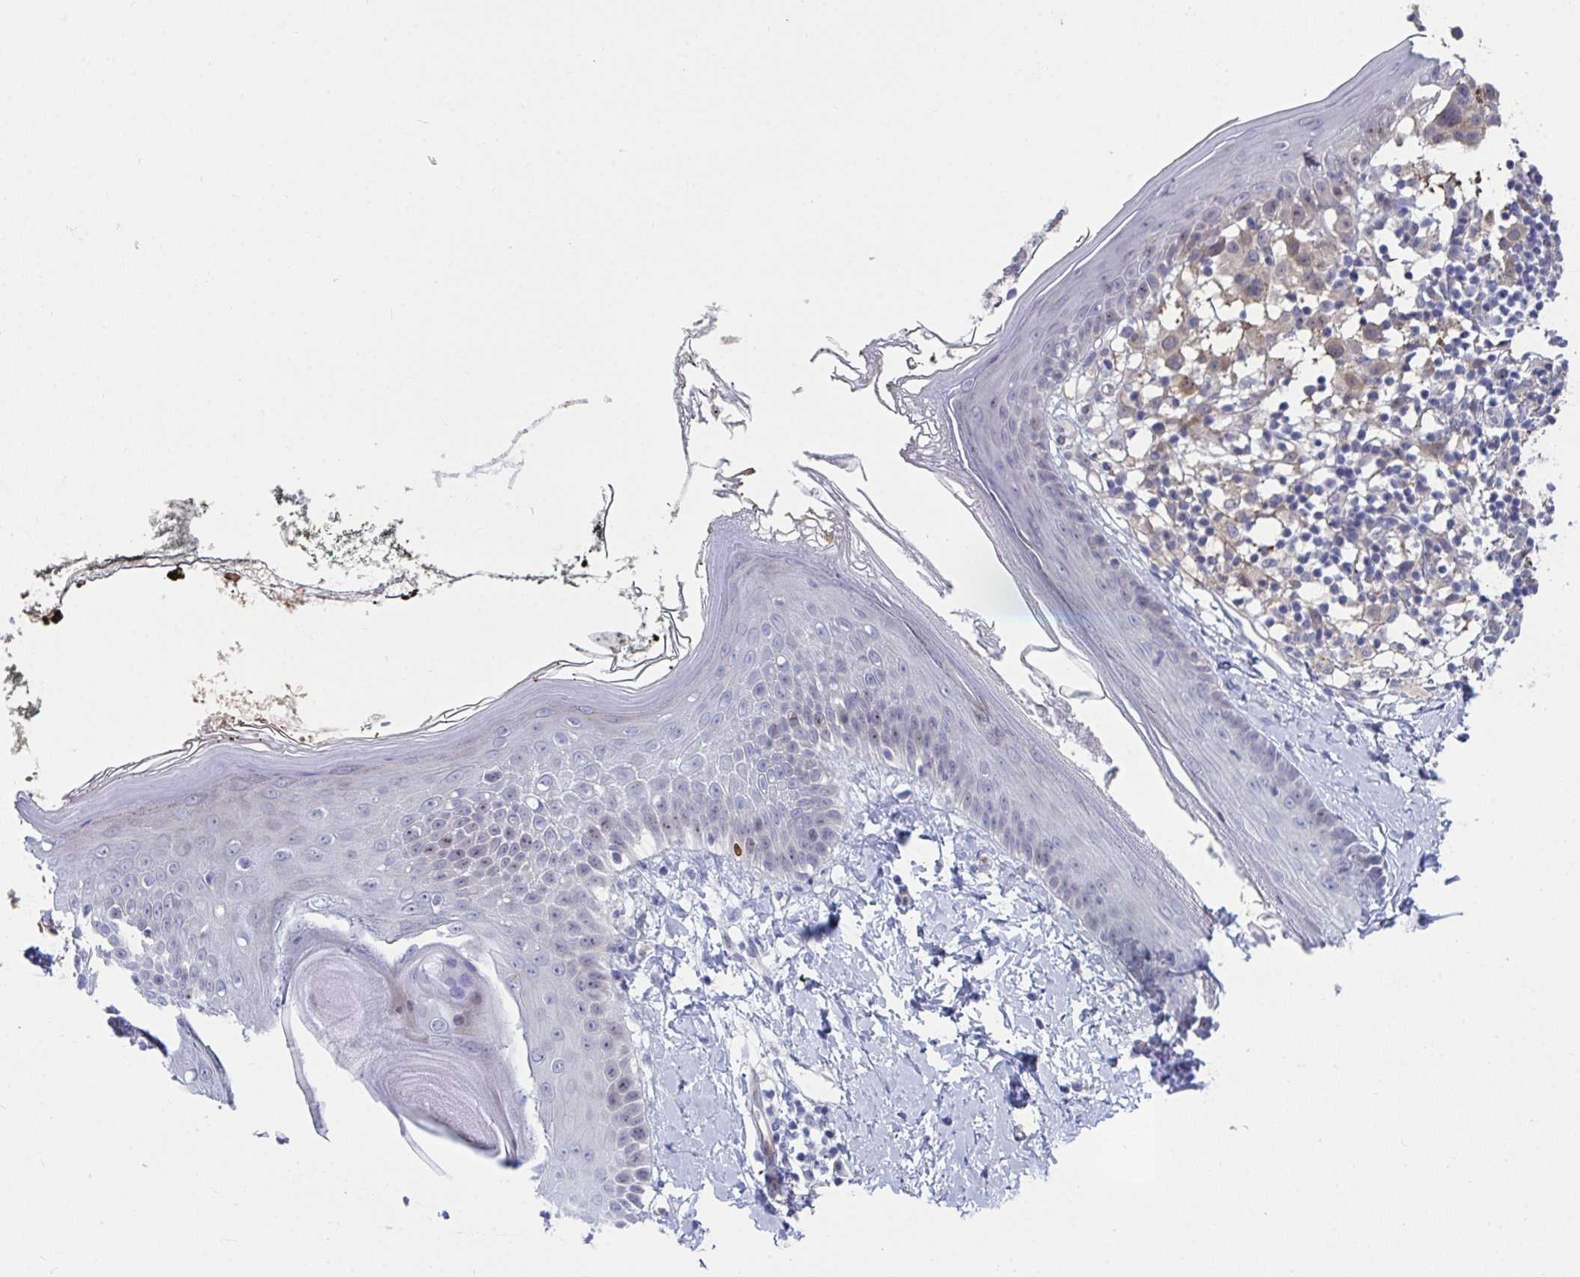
{"staining": {"intensity": "negative", "quantity": "none", "location": "none"}, "tissue": "skin", "cell_type": "Fibroblasts", "image_type": "normal", "snomed": [{"axis": "morphology", "description": "Normal tissue, NOS"}, {"axis": "topography", "description": "Skin"}], "caption": "A high-resolution histopathology image shows immunohistochemistry staining of normal skin, which shows no significant staining in fibroblasts.", "gene": "CENPQ", "patient": {"sex": "female", "age": 34}}